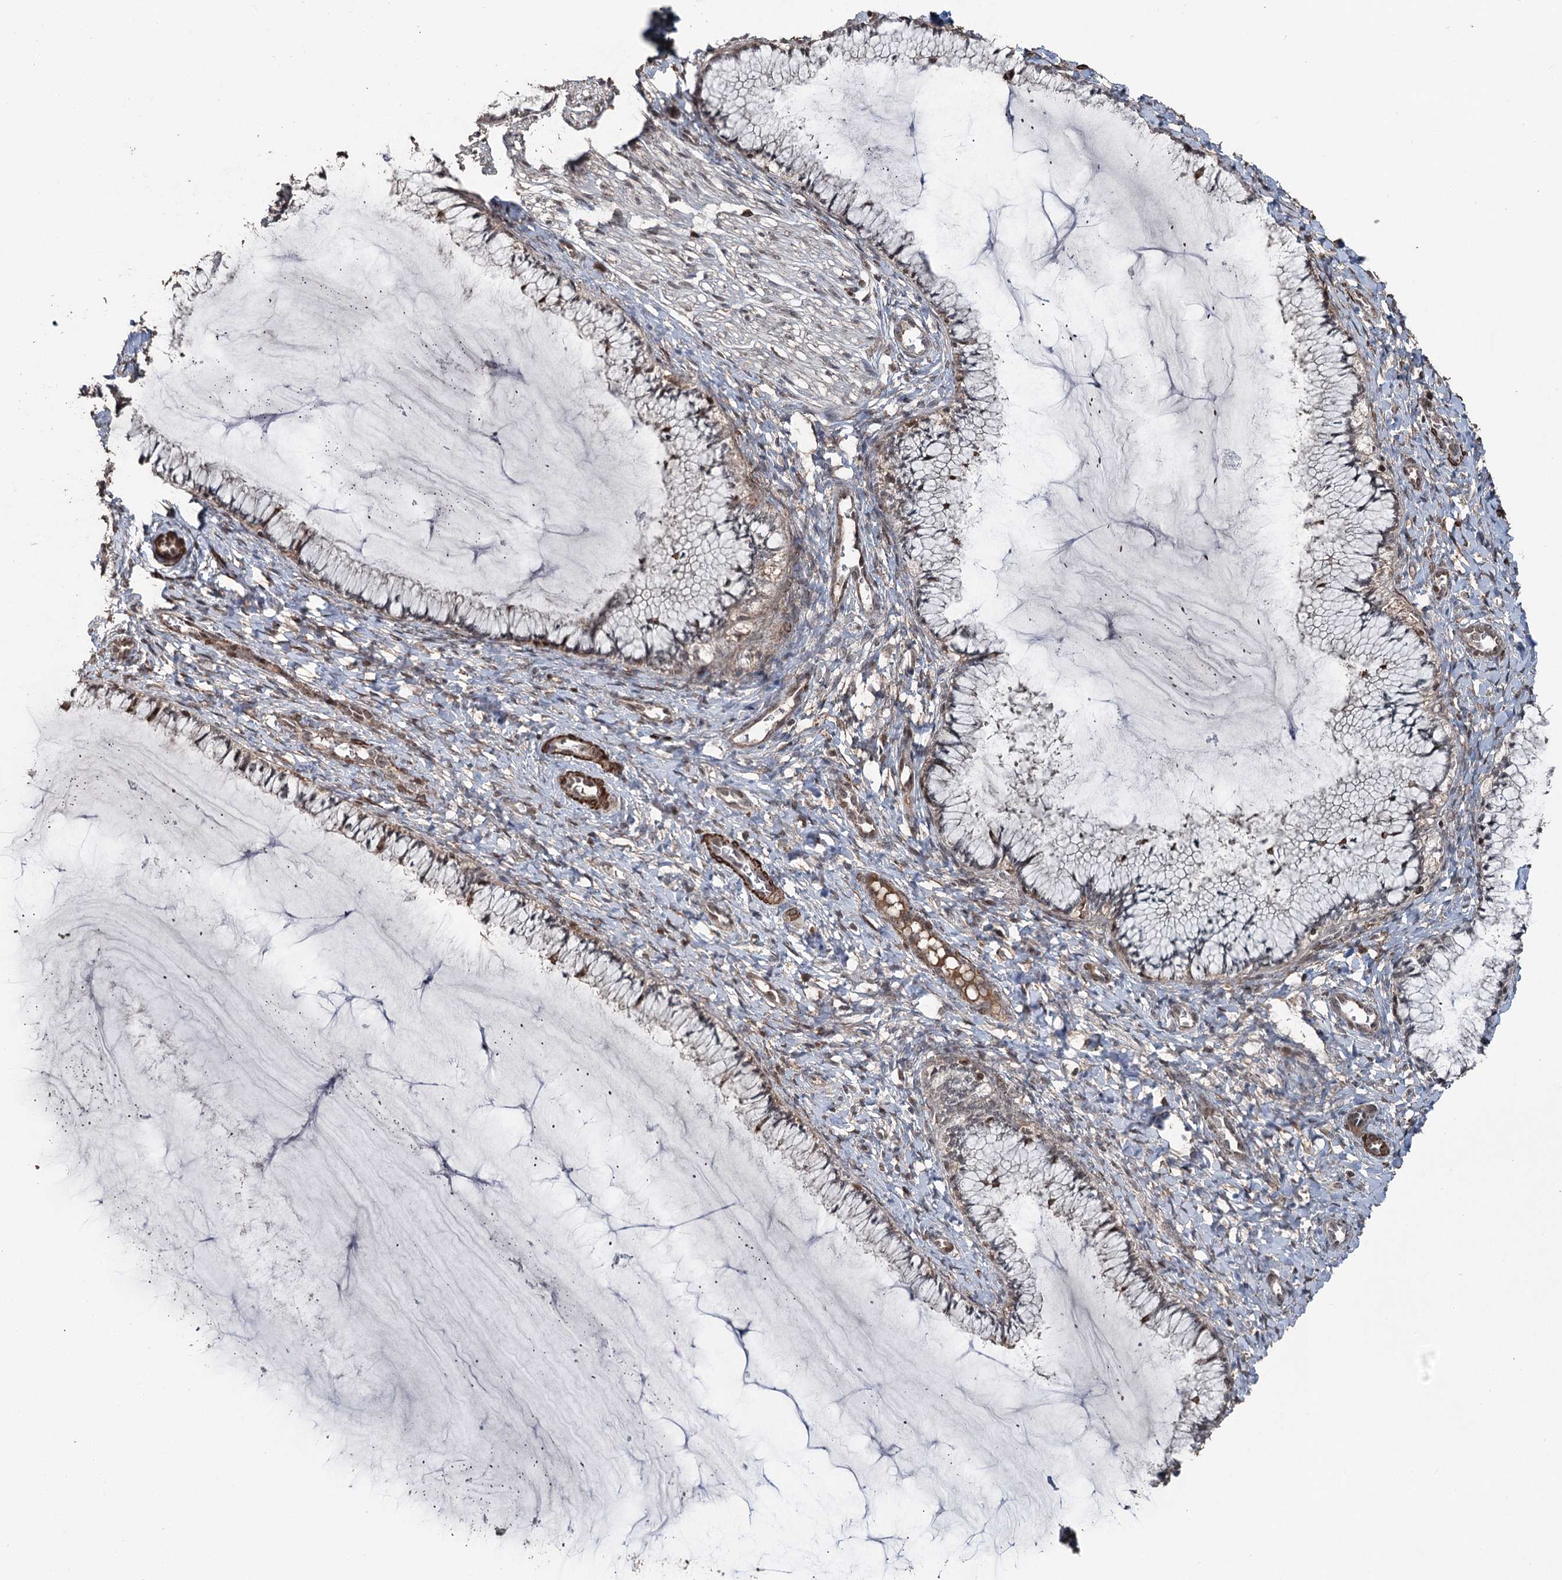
{"staining": {"intensity": "weak", "quantity": "<25%", "location": "cytoplasmic/membranous"}, "tissue": "cervix", "cell_type": "Glandular cells", "image_type": "normal", "snomed": [{"axis": "morphology", "description": "Normal tissue, NOS"}, {"axis": "morphology", "description": "Adenocarcinoma, NOS"}, {"axis": "topography", "description": "Cervix"}], "caption": "DAB (3,3'-diaminobenzidine) immunohistochemical staining of normal cervix reveals no significant positivity in glandular cells.", "gene": "CCDC82", "patient": {"sex": "female", "age": 29}}